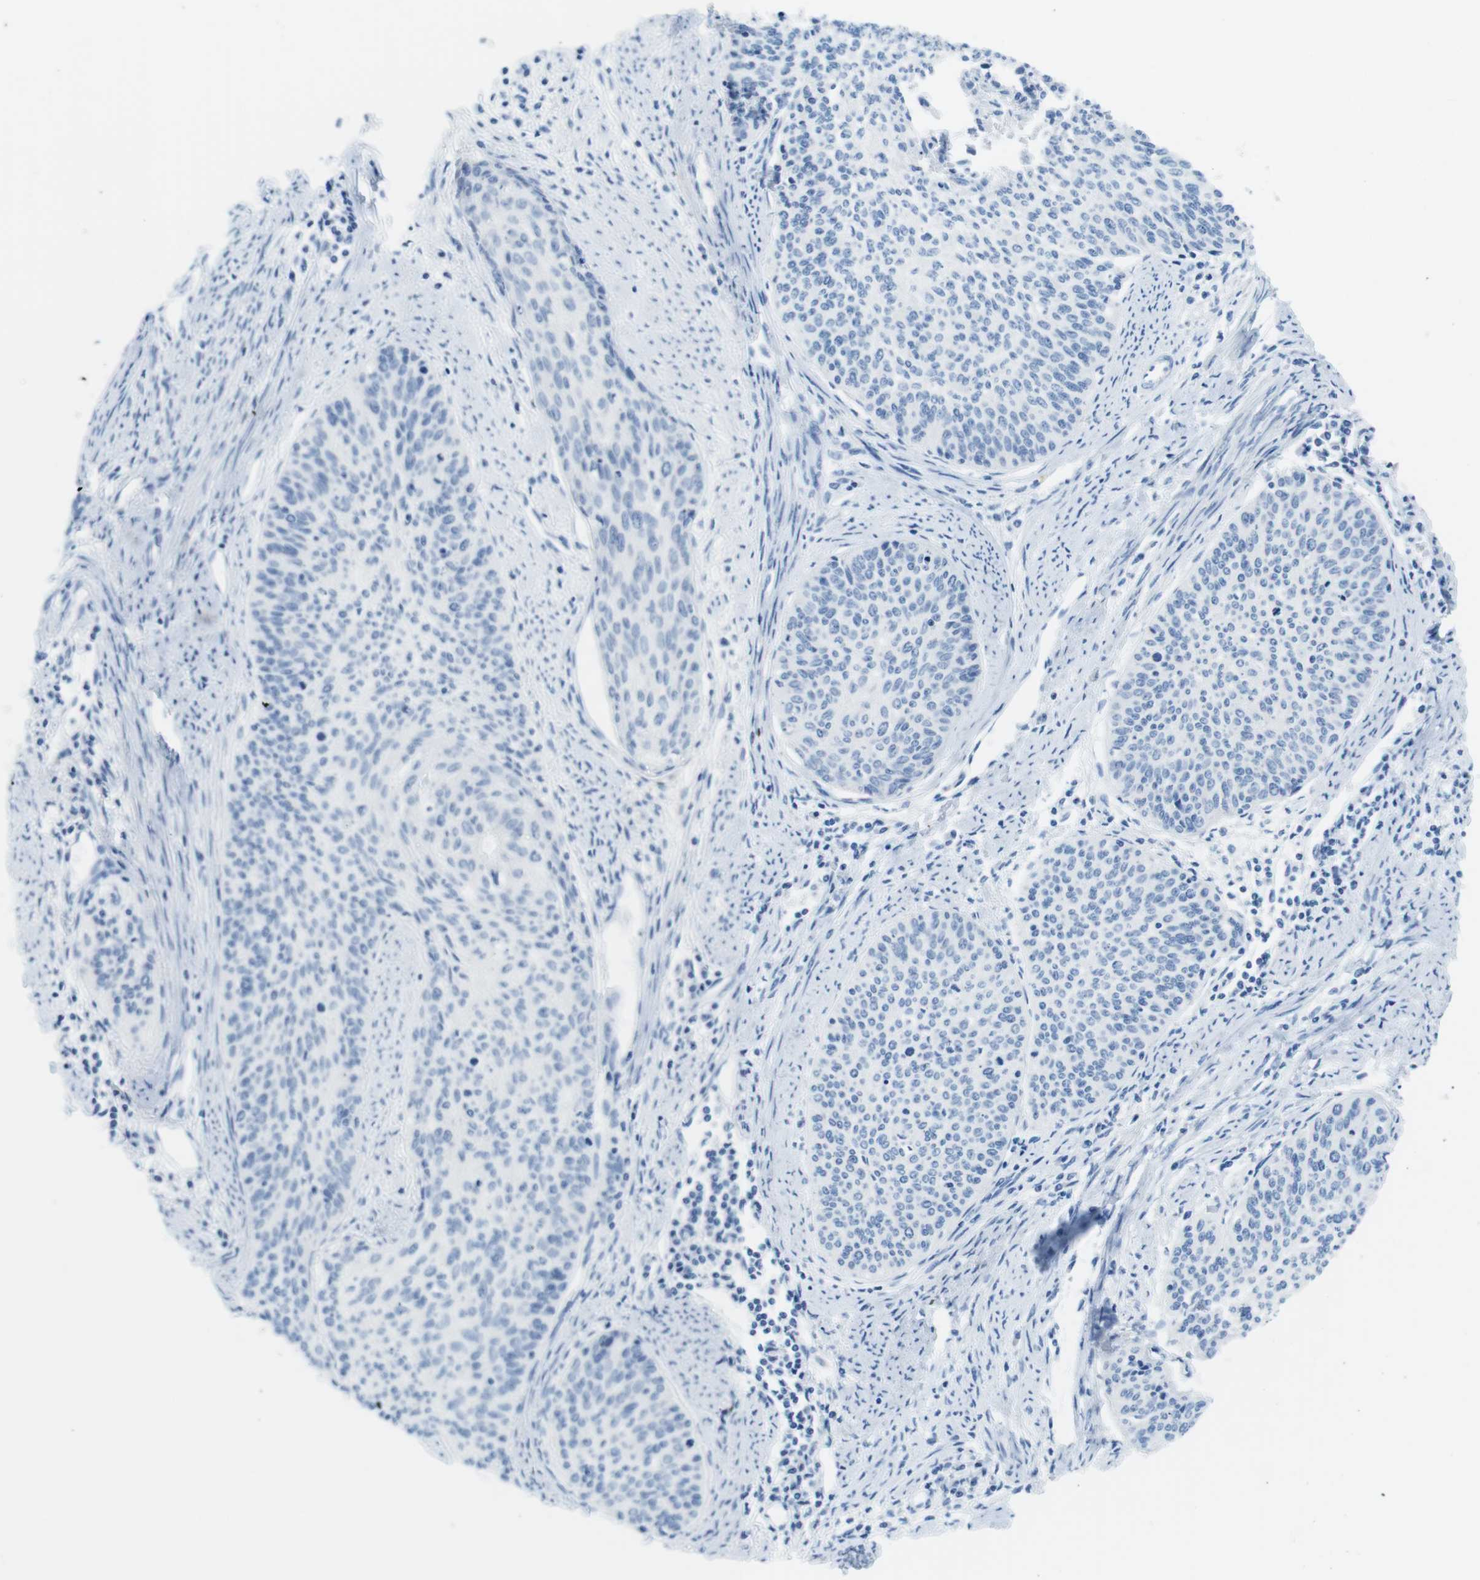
{"staining": {"intensity": "negative", "quantity": "none", "location": "none"}, "tissue": "cervical cancer", "cell_type": "Tumor cells", "image_type": "cancer", "snomed": [{"axis": "morphology", "description": "Squamous cell carcinoma, NOS"}, {"axis": "topography", "description": "Cervix"}], "caption": "This micrograph is of squamous cell carcinoma (cervical) stained with immunohistochemistry (IHC) to label a protein in brown with the nuclei are counter-stained blue. There is no expression in tumor cells. Nuclei are stained in blue.", "gene": "GAP43", "patient": {"sex": "female", "age": 55}}